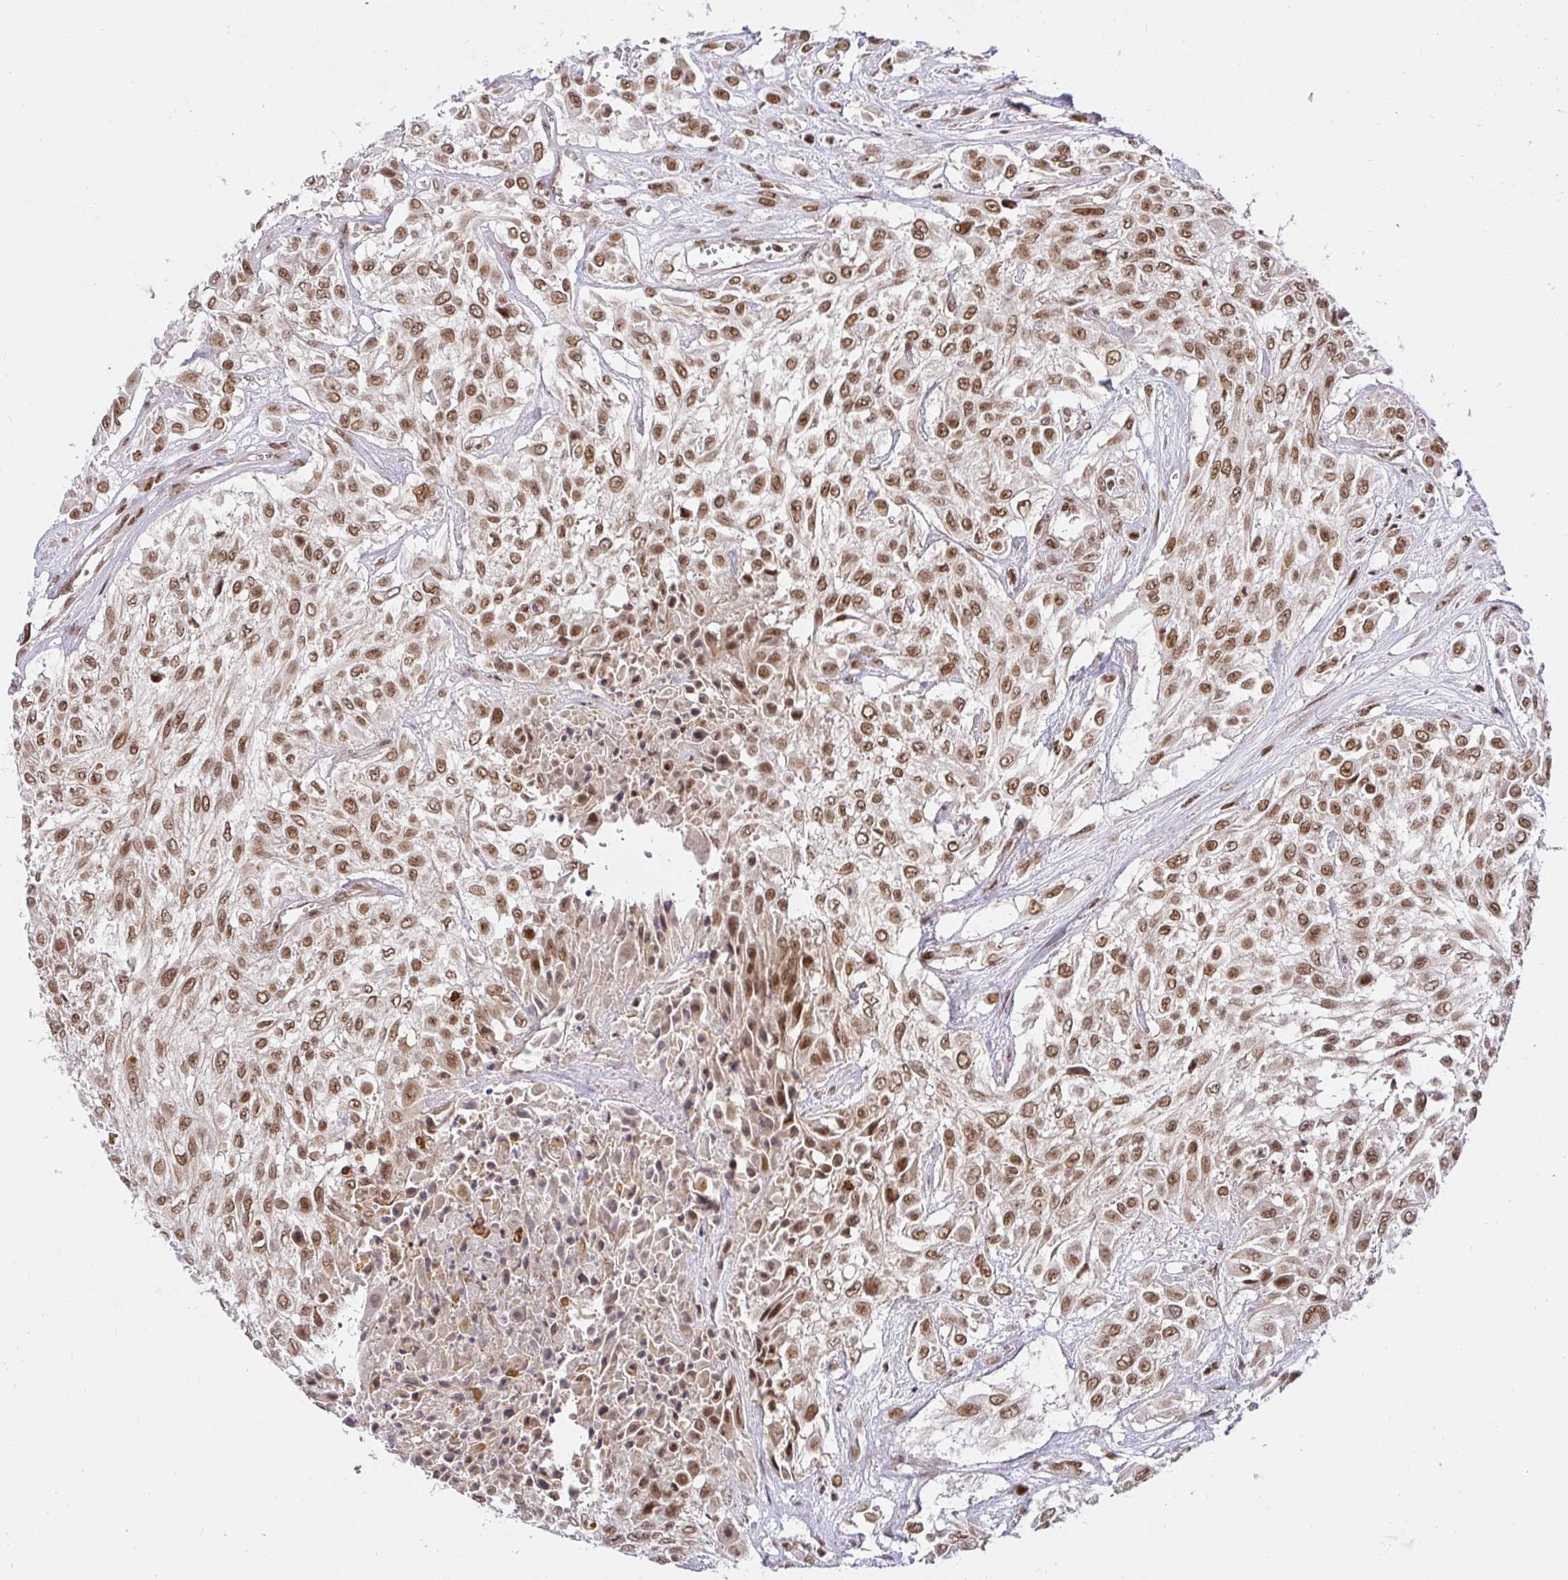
{"staining": {"intensity": "moderate", "quantity": ">75%", "location": "nuclear"}, "tissue": "urothelial cancer", "cell_type": "Tumor cells", "image_type": "cancer", "snomed": [{"axis": "morphology", "description": "Urothelial carcinoma, High grade"}, {"axis": "topography", "description": "Urinary bladder"}], "caption": "Urothelial cancer tissue demonstrates moderate nuclear staining in approximately >75% of tumor cells (DAB IHC, brown staining for protein, blue staining for nuclei).", "gene": "USF1", "patient": {"sex": "male", "age": 57}}